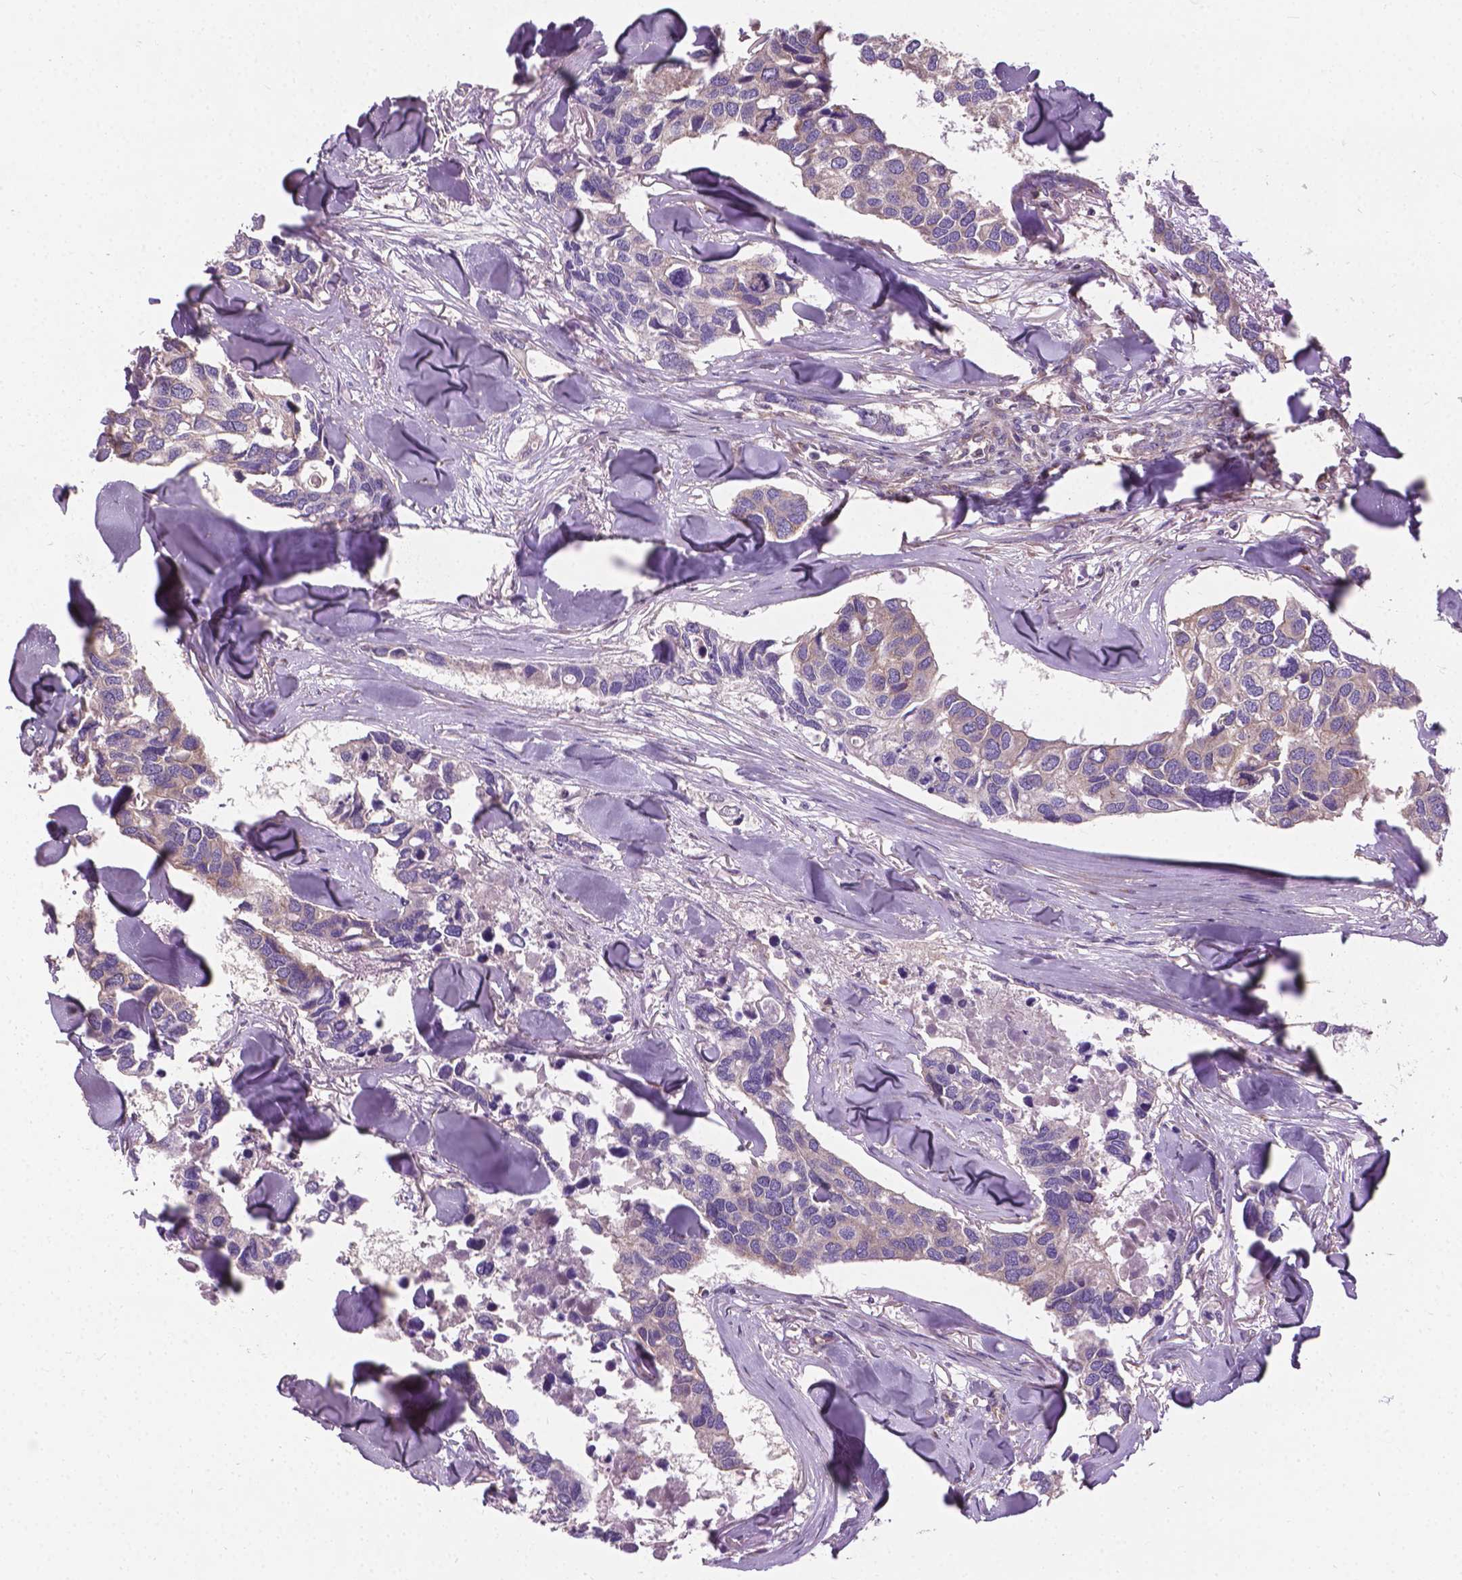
{"staining": {"intensity": "negative", "quantity": "none", "location": "none"}, "tissue": "breast cancer", "cell_type": "Tumor cells", "image_type": "cancer", "snomed": [{"axis": "morphology", "description": "Duct carcinoma"}, {"axis": "topography", "description": "Breast"}], "caption": "This is a photomicrograph of immunohistochemistry (IHC) staining of breast intraductal carcinoma, which shows no expression in tumor cells.", "gene": "MZT1", "patient": {"sex": "female", "age": 83}}